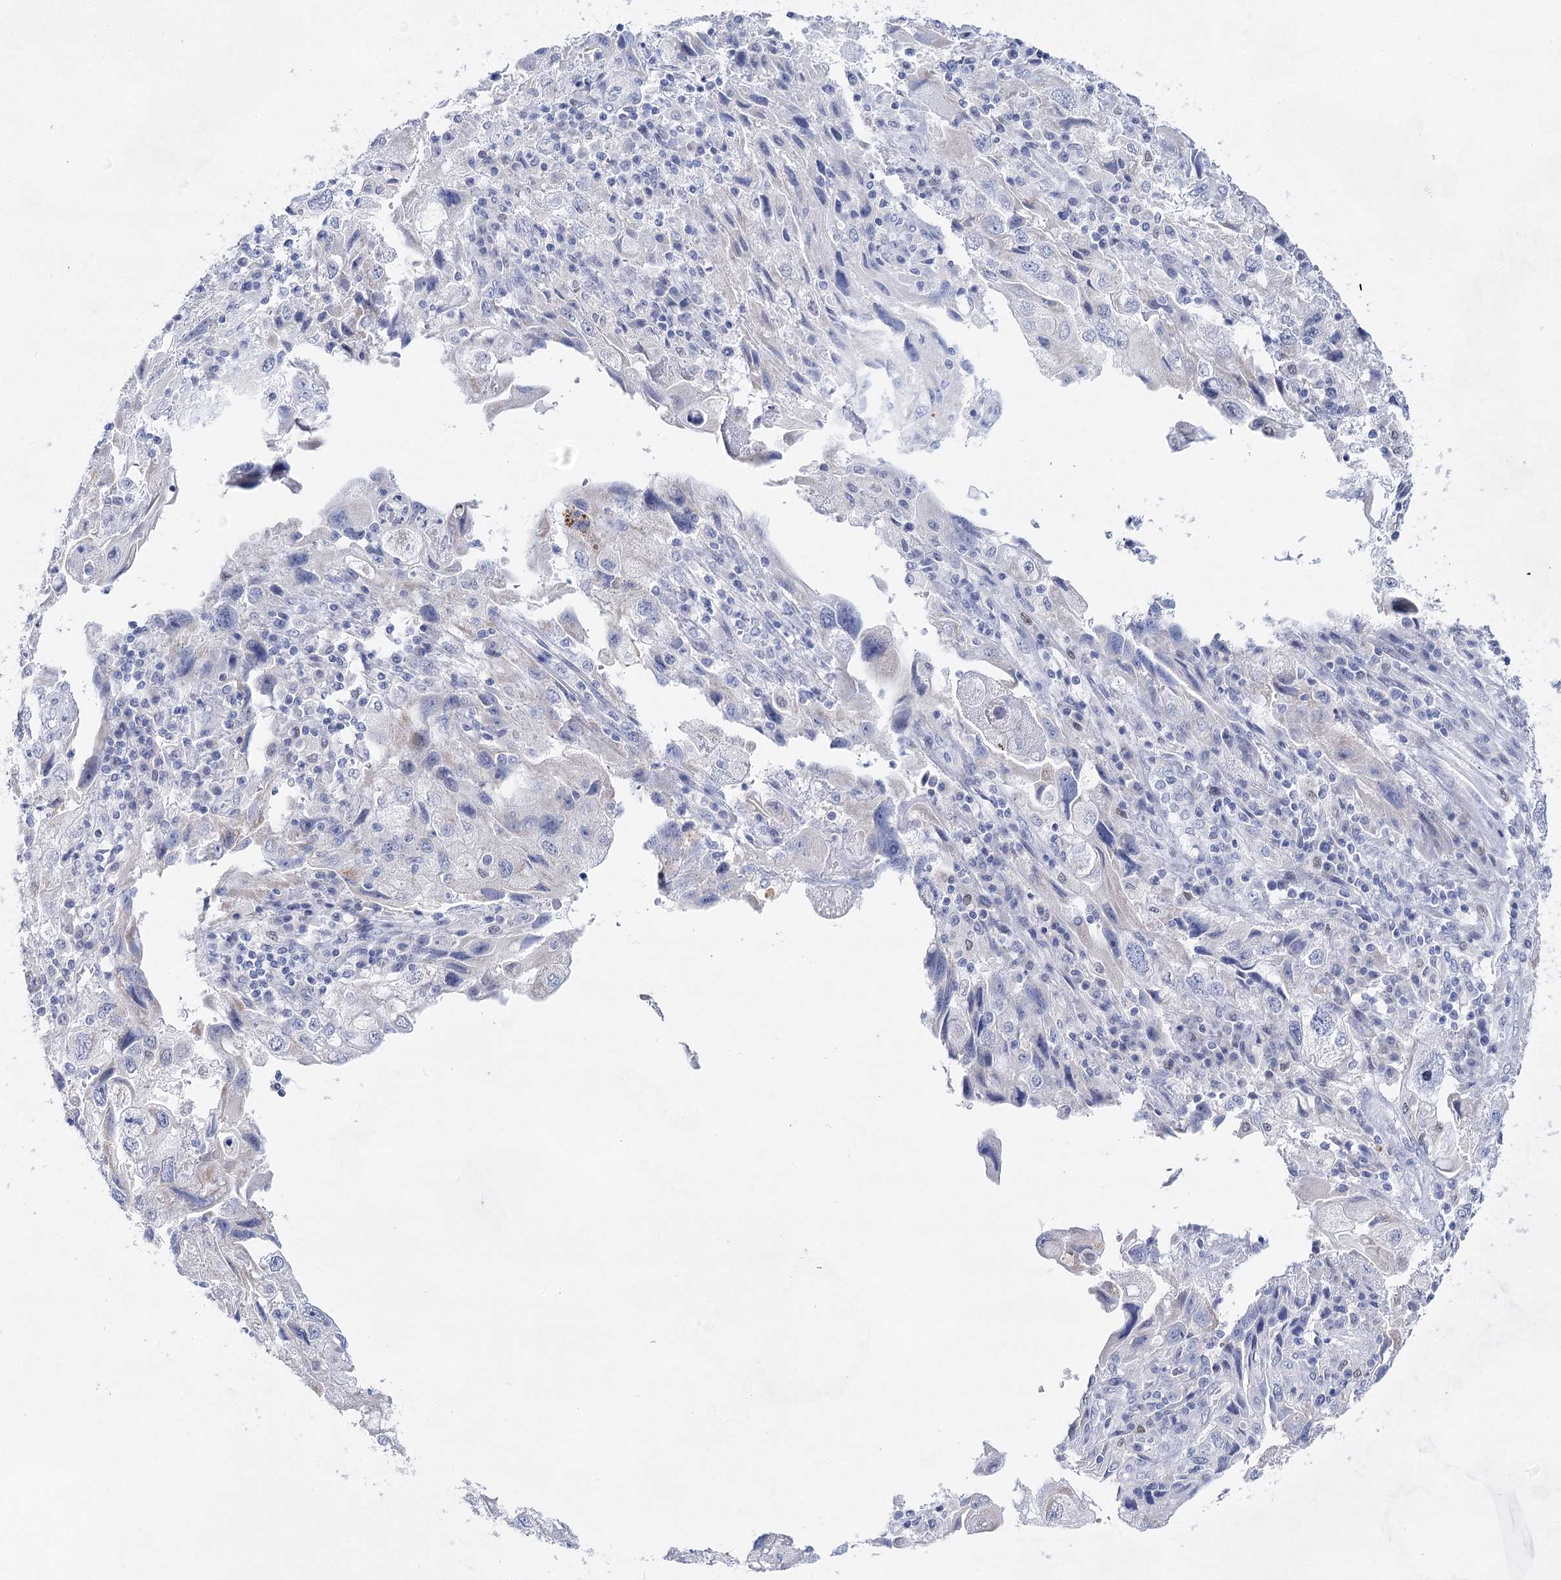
{"staining": {"intensity": "negative", "quantity": "none", "location": "none"}, "tissue": "endometrial cancer", "cell_type": "Tumor cells", "image_type": "cancer", "snomed": [{"axis": "morphology", "description": "Adenocarcinoma, NOS"}, {"axis": "topography", "description": "Endometrium"}], "caption": "High power microscopy micrograph of an IHC histopathology image of endometrial cancer, revealing no significant staining in tumor cells.", "gene": "BPHL", "patient": {"sex": "female", "age": 49}}